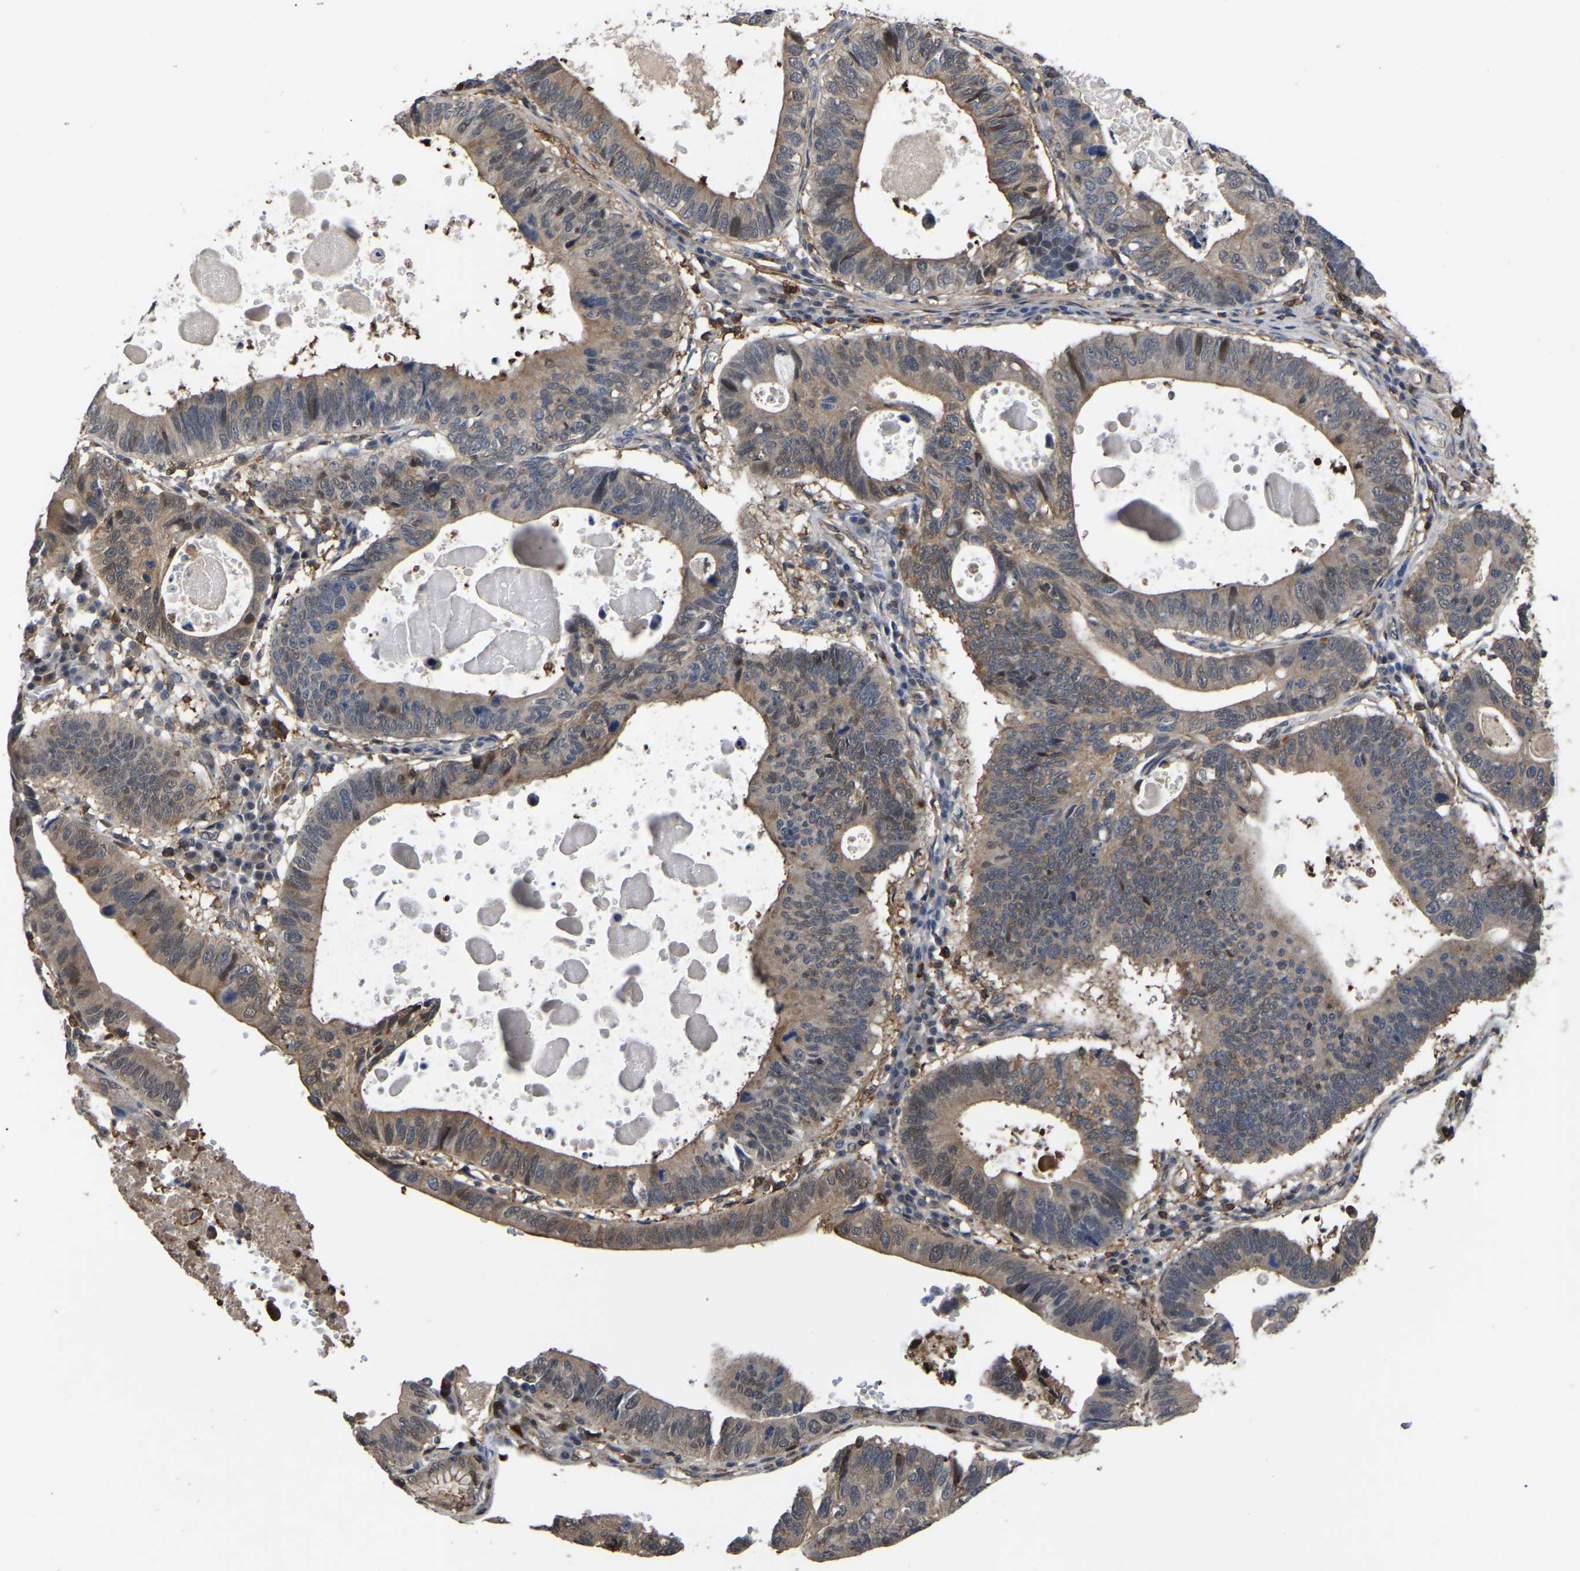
{"staining": {"intensity": "moderate", "quantity": ">75%", "location": "cytoplasmic/membranous"}, "tissue": "stomach cancer", "cell_type": "Tumor cells", "image_type": "cancer", "snomed": [{"axis": "morphology", "description": "Adenocarcinoma, NOS"}, {"axis": "topography", "description": "Stomach"}], "caption": "This histopathology image reveals stomach adenocarcinoma stained with immunohistochemistry to label a protein in brown. The cytoplasmic/membranous of tumor cells show moderate positivity for the protein. Nuclei are counter-stained blue.", "gene": "CIT", "patient": {"sex": "male", "age": 59}}